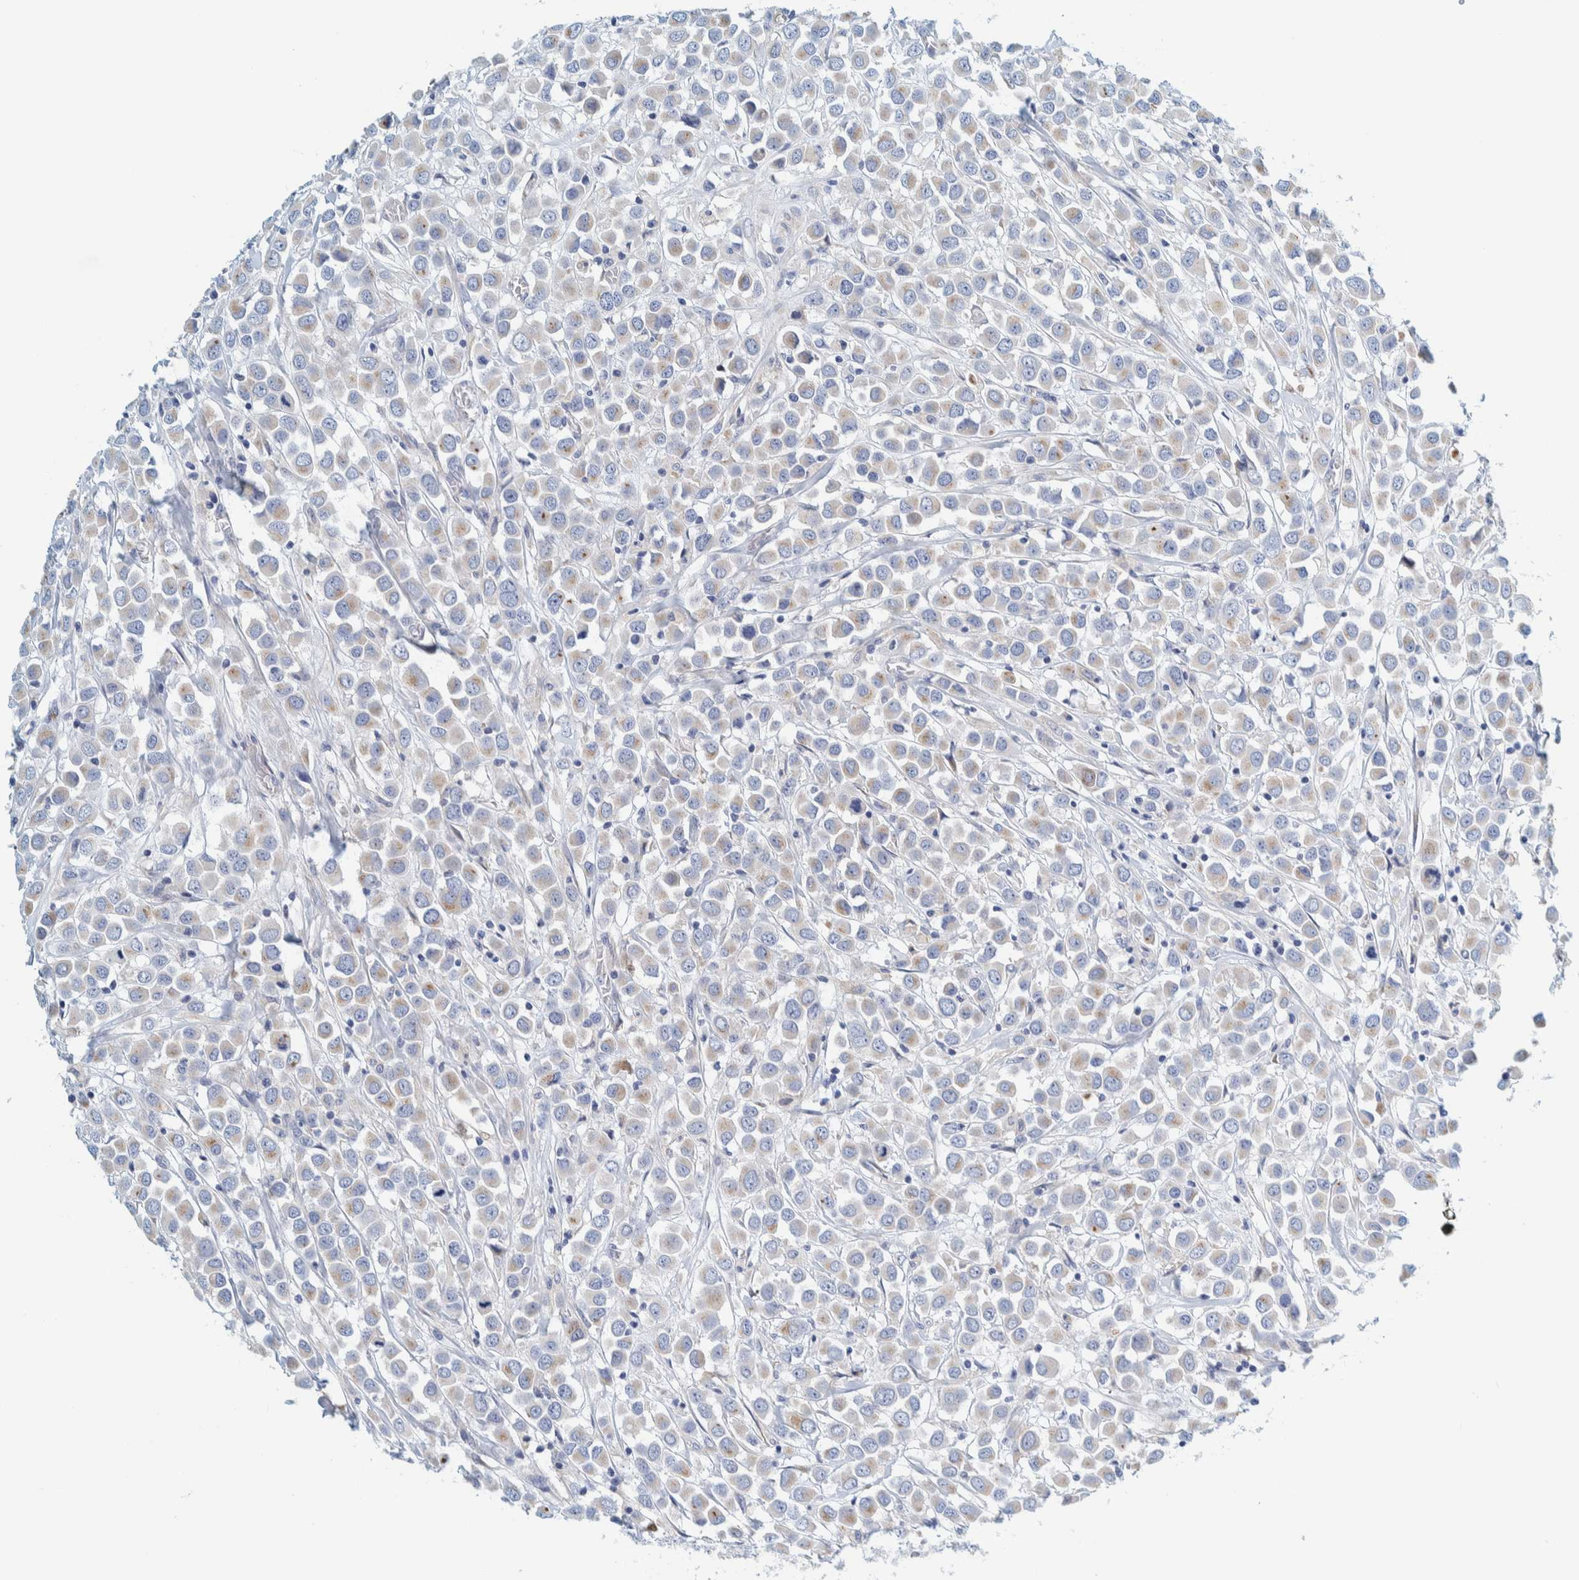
{"staining": {"intensity": "negative", "quantity": "none", "location": "none"}, "tissue": "breast cancer", "cell_type": "Tumor cells", "image_type": "cancer", "snomed": [{"axis": "morphology", "description": "Duct carcinoma"}, {"axis": "topography", "description": "Breast"}], "caption": "Immunohistochemistry of human breast cancer (infiltrating ductal carcinoma) shows no staining in tumor cells.", "gene": "MOG", "patient": {"sex": "female", "age": 61}}